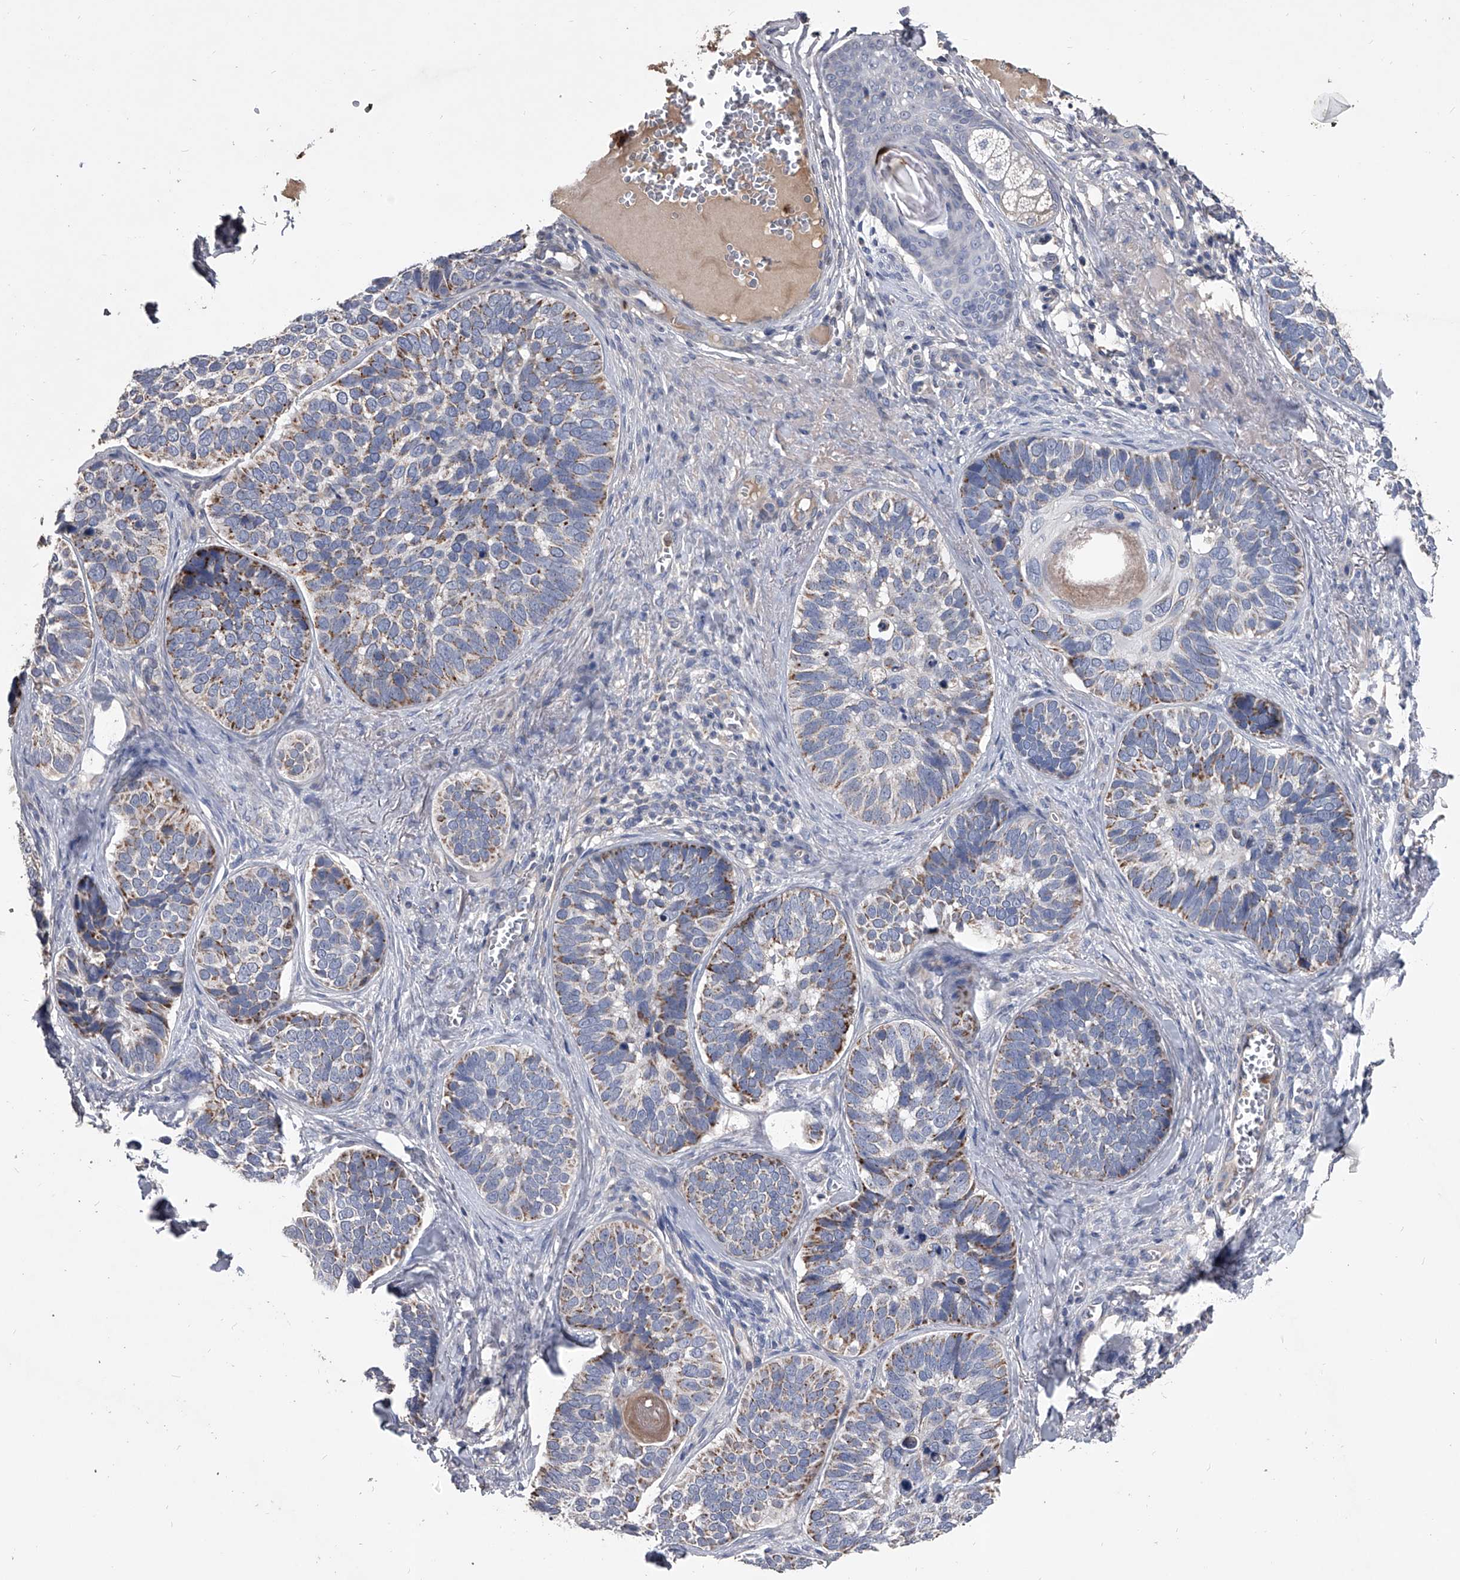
{"staining": {"intensity": "moderate", "quantity": "25%-75%", "location": "cytoplasmic/membranous"}, "tissue": "skin cancer", "cell_type": "Tumor cells", "image_type": "cancer", "snomed": [{"axis": "morphology", "description": "Basal cell carcinoma"}, {"axis": "topography", "description": "Skin"}], "caption": "DAB (3,3'-diaminobenzidine) immunohistochemical staining of human skin cancer (basal cell carcinoma) demonstrates moderate cytoplasmic/membranous protein expression in about 25%-75% of tumor cells.", "gene": "NRP1", "patient": {"sex": "male", "age": 62}}